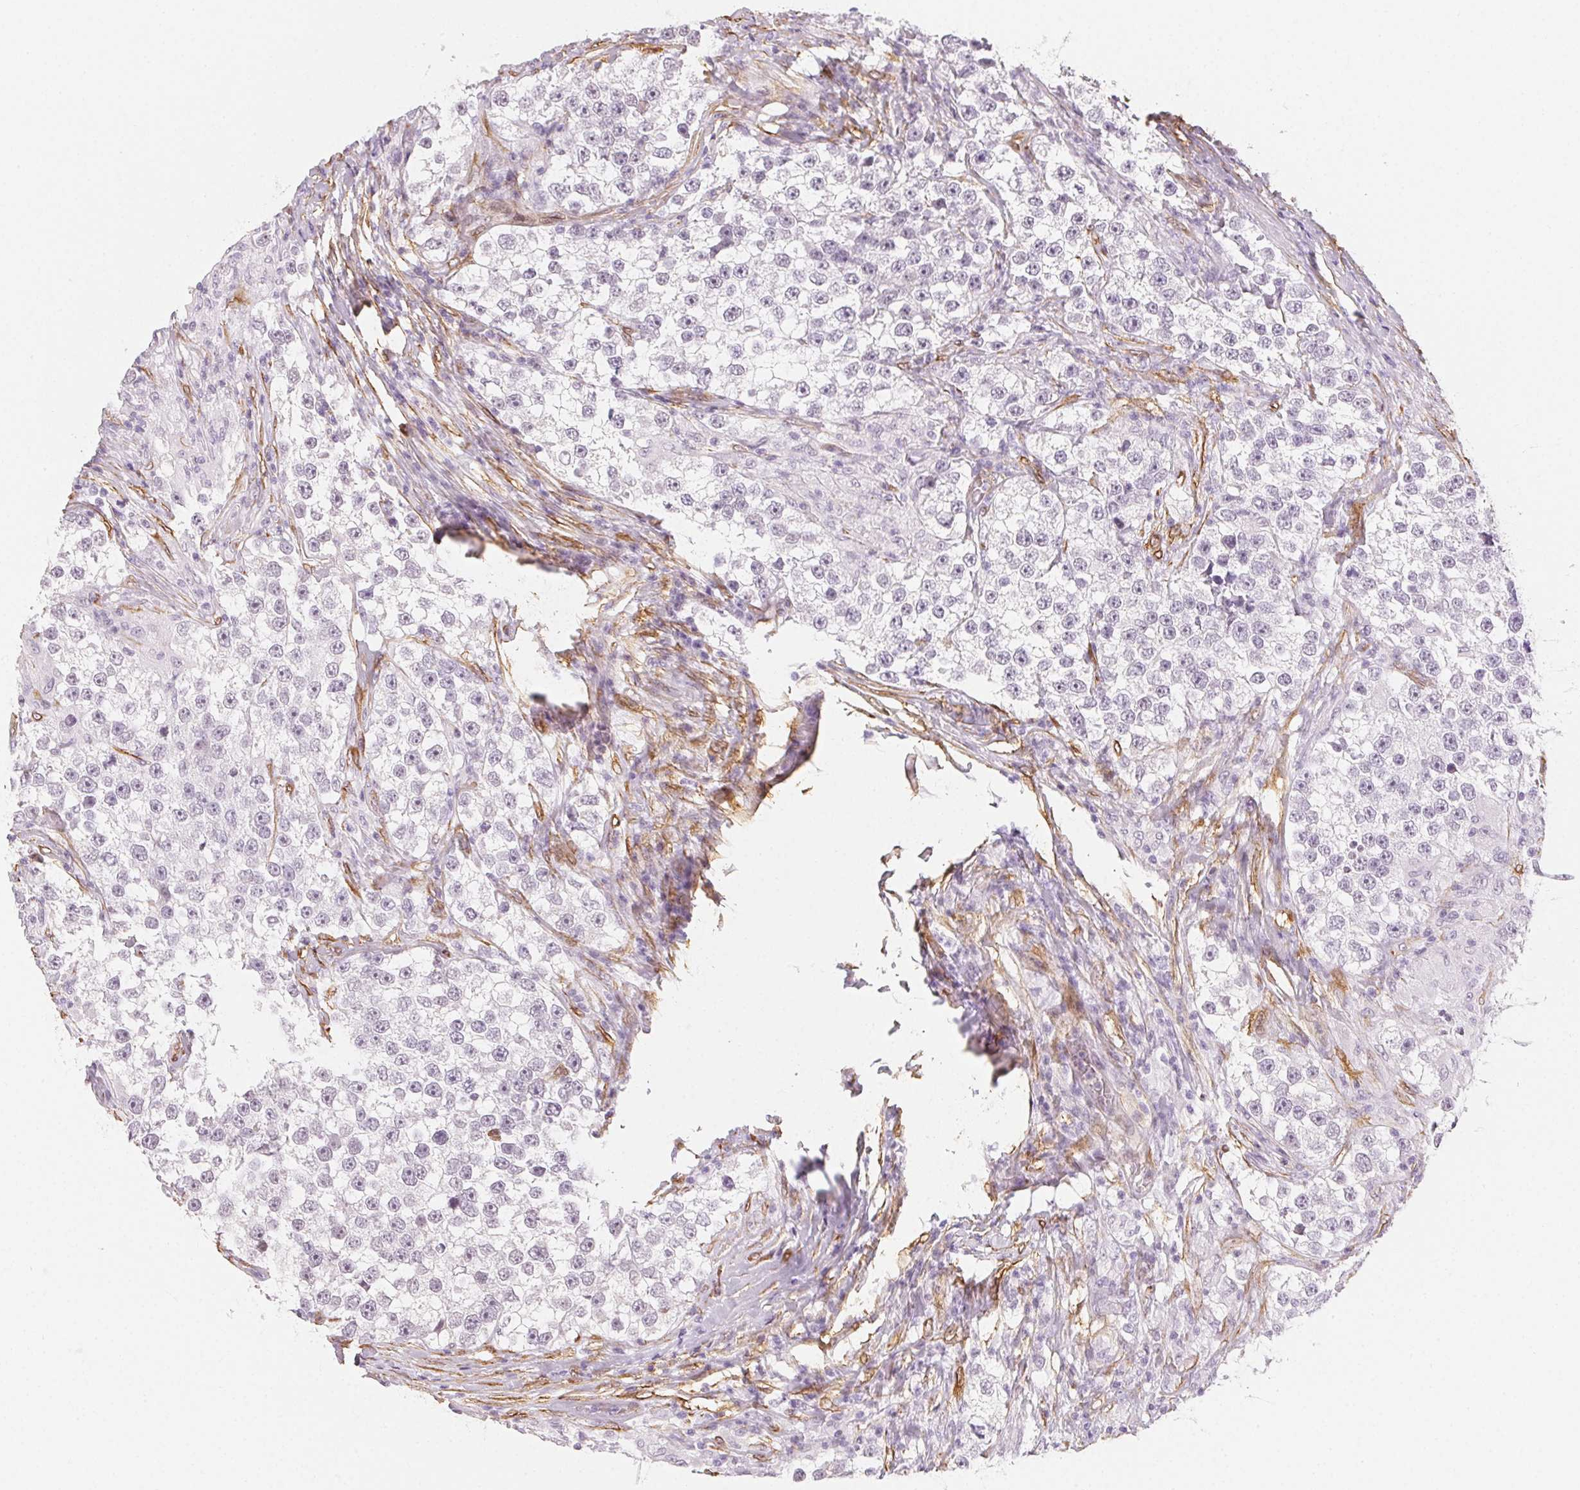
{"staining": {"intensity": "negative", "quantity": "none", "location": "none"}, "tissue": "testis cancer", "cell_type": "Tumor cells", "image_type": "cancer", "snomed": [{"axis": "morphology", "description": "Seminoma, NOS"}, {"axis": "topography", "description": "Testis"}], "caption": "Seminoma (testis) was stained to show a protein in brown. There is no significant positivity in tumor cells.", "gene": "RSBN1", "patient": {"sex": "male", "age": 46}}